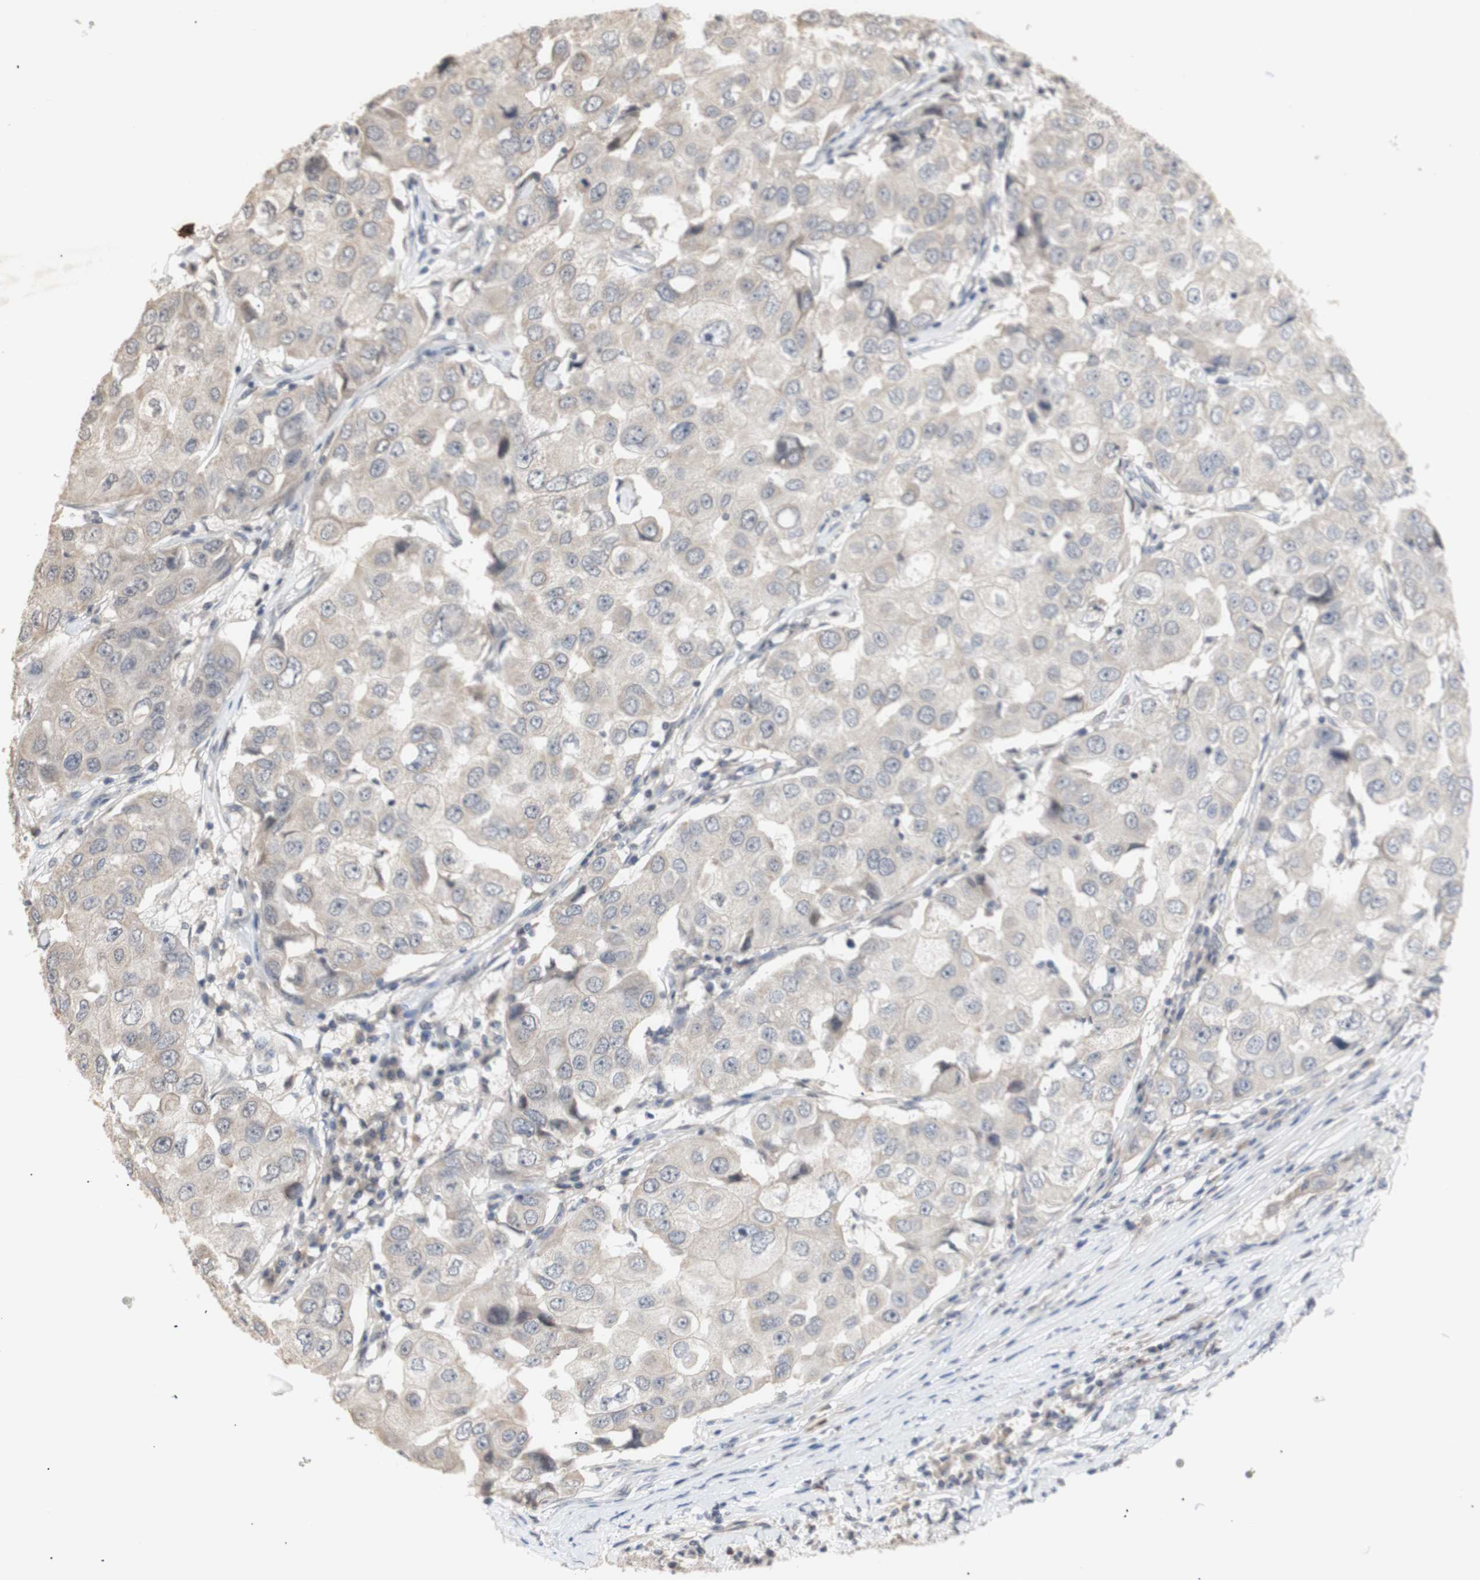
{"staining": {"intensity": "negative", "quantity": "none", "location": "none"}, "tissue": "breast cancer", "cell_type": "Tumor cells", "image_type": "cancer", "snomed": [{"axis": "morphology", "description": "Duct carcinoma"}, {"axis": "topography", "description": "Breast"}], "caption": "High magnification brightfield microscopy of invasive ductal carcinoma (breast) stained with DAB (3,3'-diaminobenzidine) (brown) and counterstained with hematoxylin (blue): tumor cells show no significant expression.", "gene": "FOSB", "patient": {"sex": "female", "age": 27}}